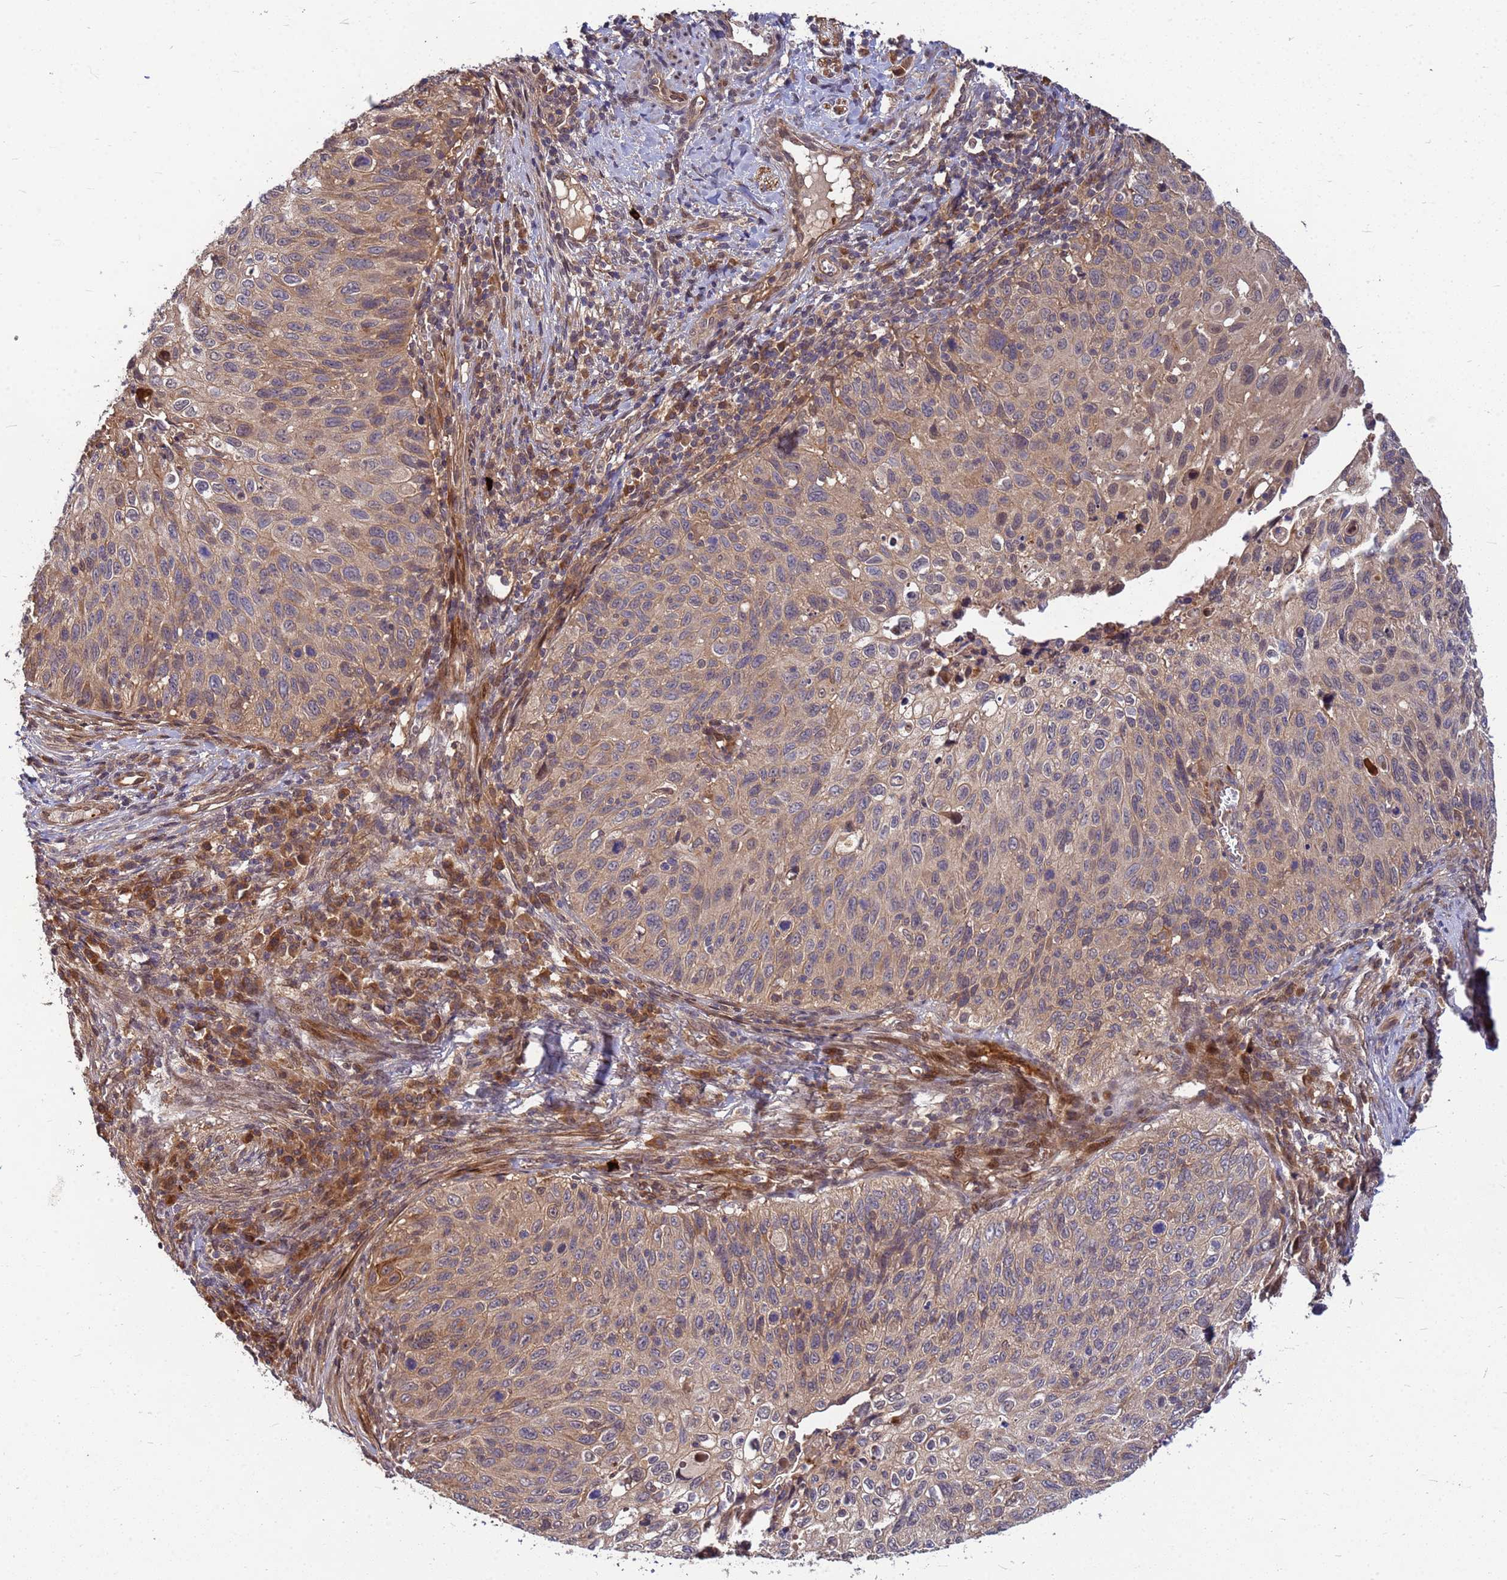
{"staining": {"intensity": "weak", "quantity": "25%-75%", "location": "cytoplasmic/membranous"}, "tissue": "cervical cancer", "cell_type": "Tumor cells", "image_type": "cancer", "snomed": [{"axis": "morphology", "description": "Squamous cell carcinoma, NOS"}, {"axis": "topography", "description": "Cervix"}], "caption": "An IHC image of tumor tissue is shown. Protein staining in brown shows weak cytoplasmic/membranous positivity in cervical cancer (squamous cell carcinoma) within tumor cells.", "gene": "DUS4L", "patient": {"sex": "female", "age": 70}}